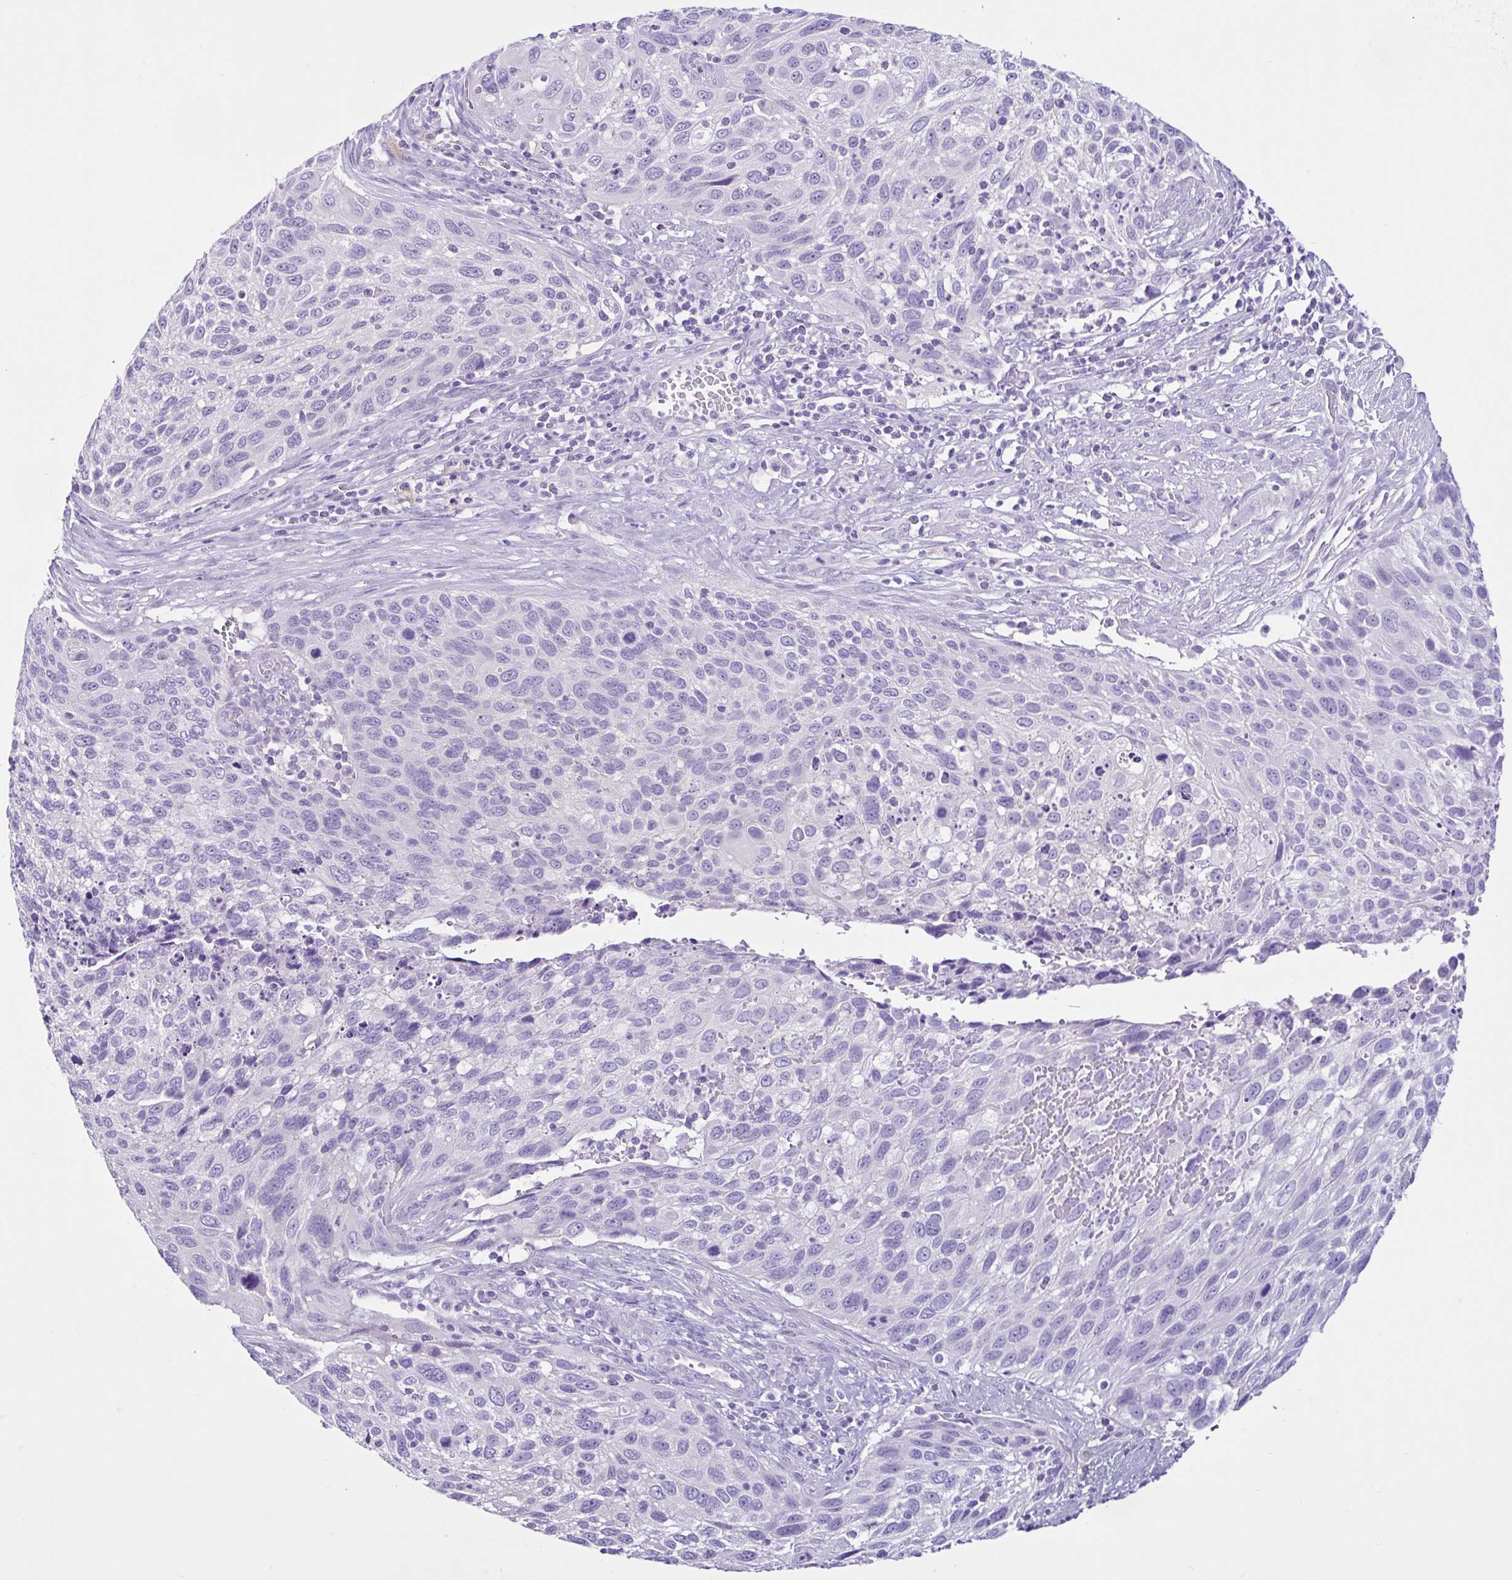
{"staining": {"intensity": "negative", "quantity": "none", "location": "none"}, "tissue": "cervical cancer", "cell_type": "Tumor cells", "image_type": "cancer", "snomed": [{"axis": "morphology", "description": "Squamous cell carcinoma, NOS"}, {"axis": "topography", "description": "Cervix"}], "caption": "The IHC photomicrograph has no significant expression in tumor cells of cervical squamous cell carcinoma tissue.", "gene": "CYP19A1", "patient": {"sex": "female", "age": 70}}